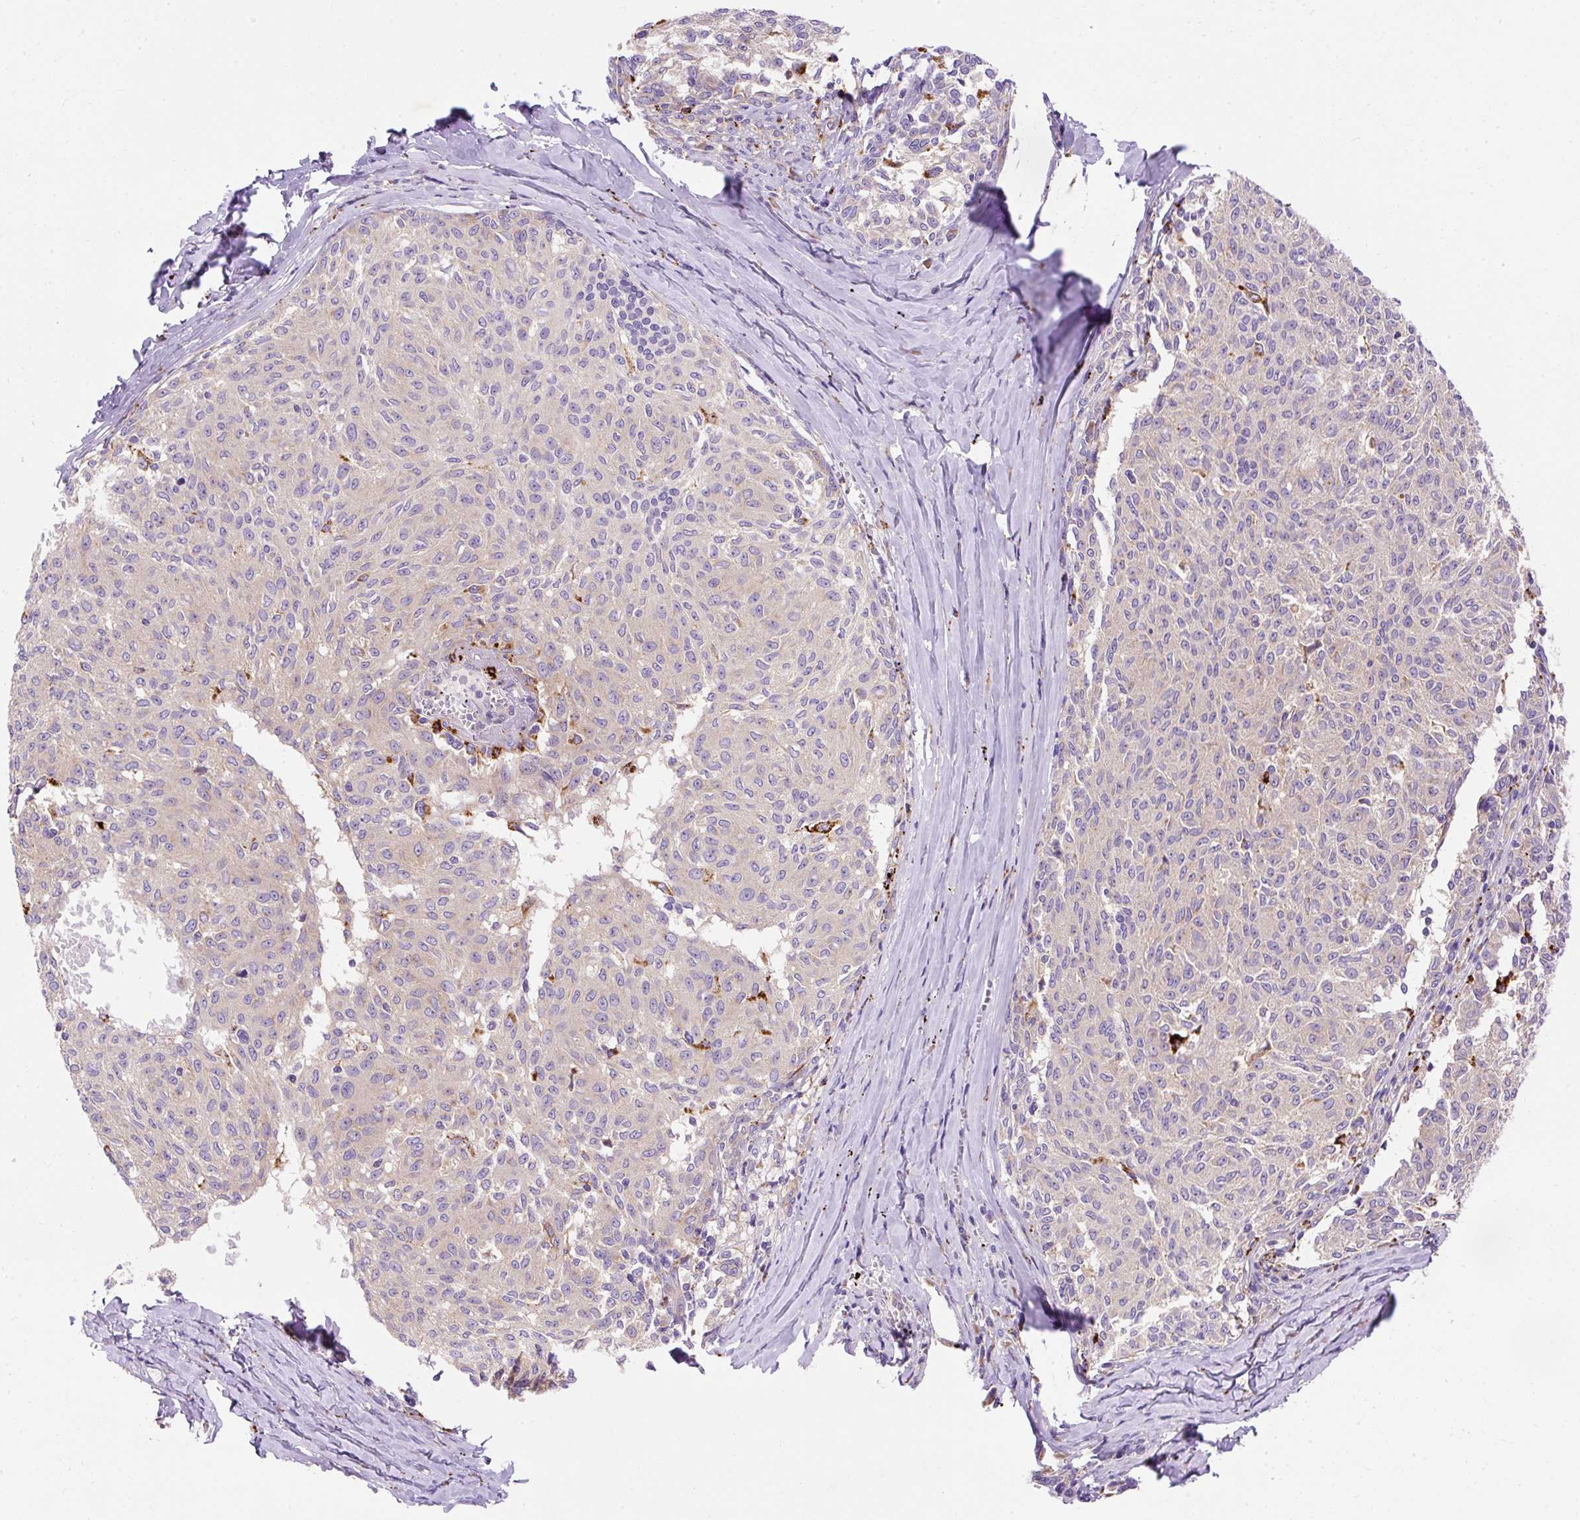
{"staining": {"intensity": "negative", "quantity": "none", "location": "none"}, "tissue": "melanoma", "cell_type": "Tumor cells", "image_type": "cancer", "snomed": [{"axis": "morphology", "description": "Malignant melanoma, NOS"}, {"axis": "topography", "description": "Skin"}], "caption": "A histopathology image of human melanoma is negative for staining in tumor cells.", "gene": "OR4K15", "patient": {"sex": "female", "age": 72}}